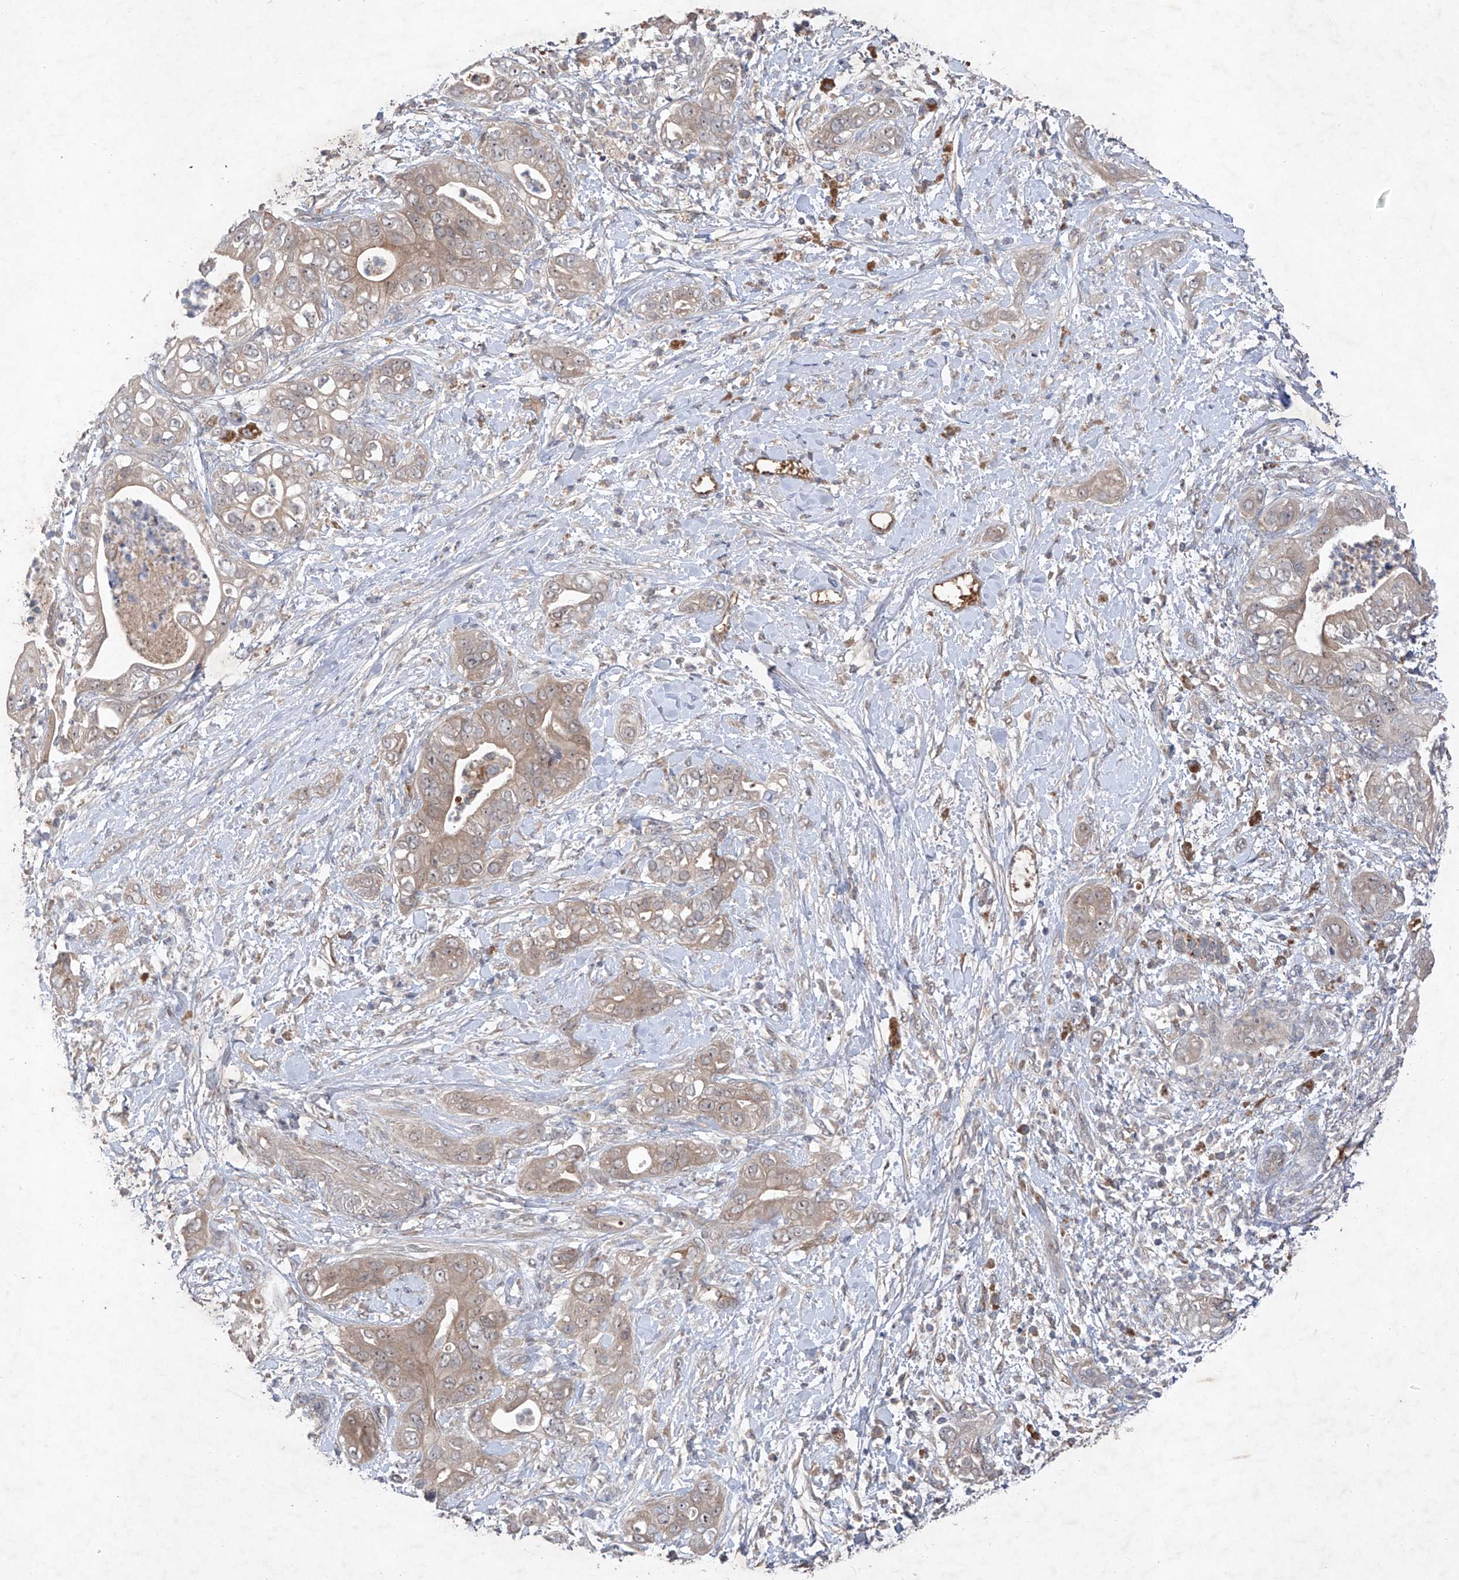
{"staining": {"intensity": "weak", "quantity": ">75%", "location": "cytoplasmic/membranous"}, "tissue": "pancreatic cancer", "cell_type": "Tumor cells", "image_type": "cancer", "snomed": [{"axis": "morphology", "description": "Adenocarcinoma, NOS"}, {"axis": "topography", "description": "Pancreas"}], "caption": "A high-resolution histopathology image shows immunohistochemistry (IHC) staining of adenocarcinoma (pancreatic), which displays weak cytoplasmic/membranous expression in approximately >75% of tumor cells.", "gene": "FAM135A", "patient": {"sex": "female", "age": 78}}